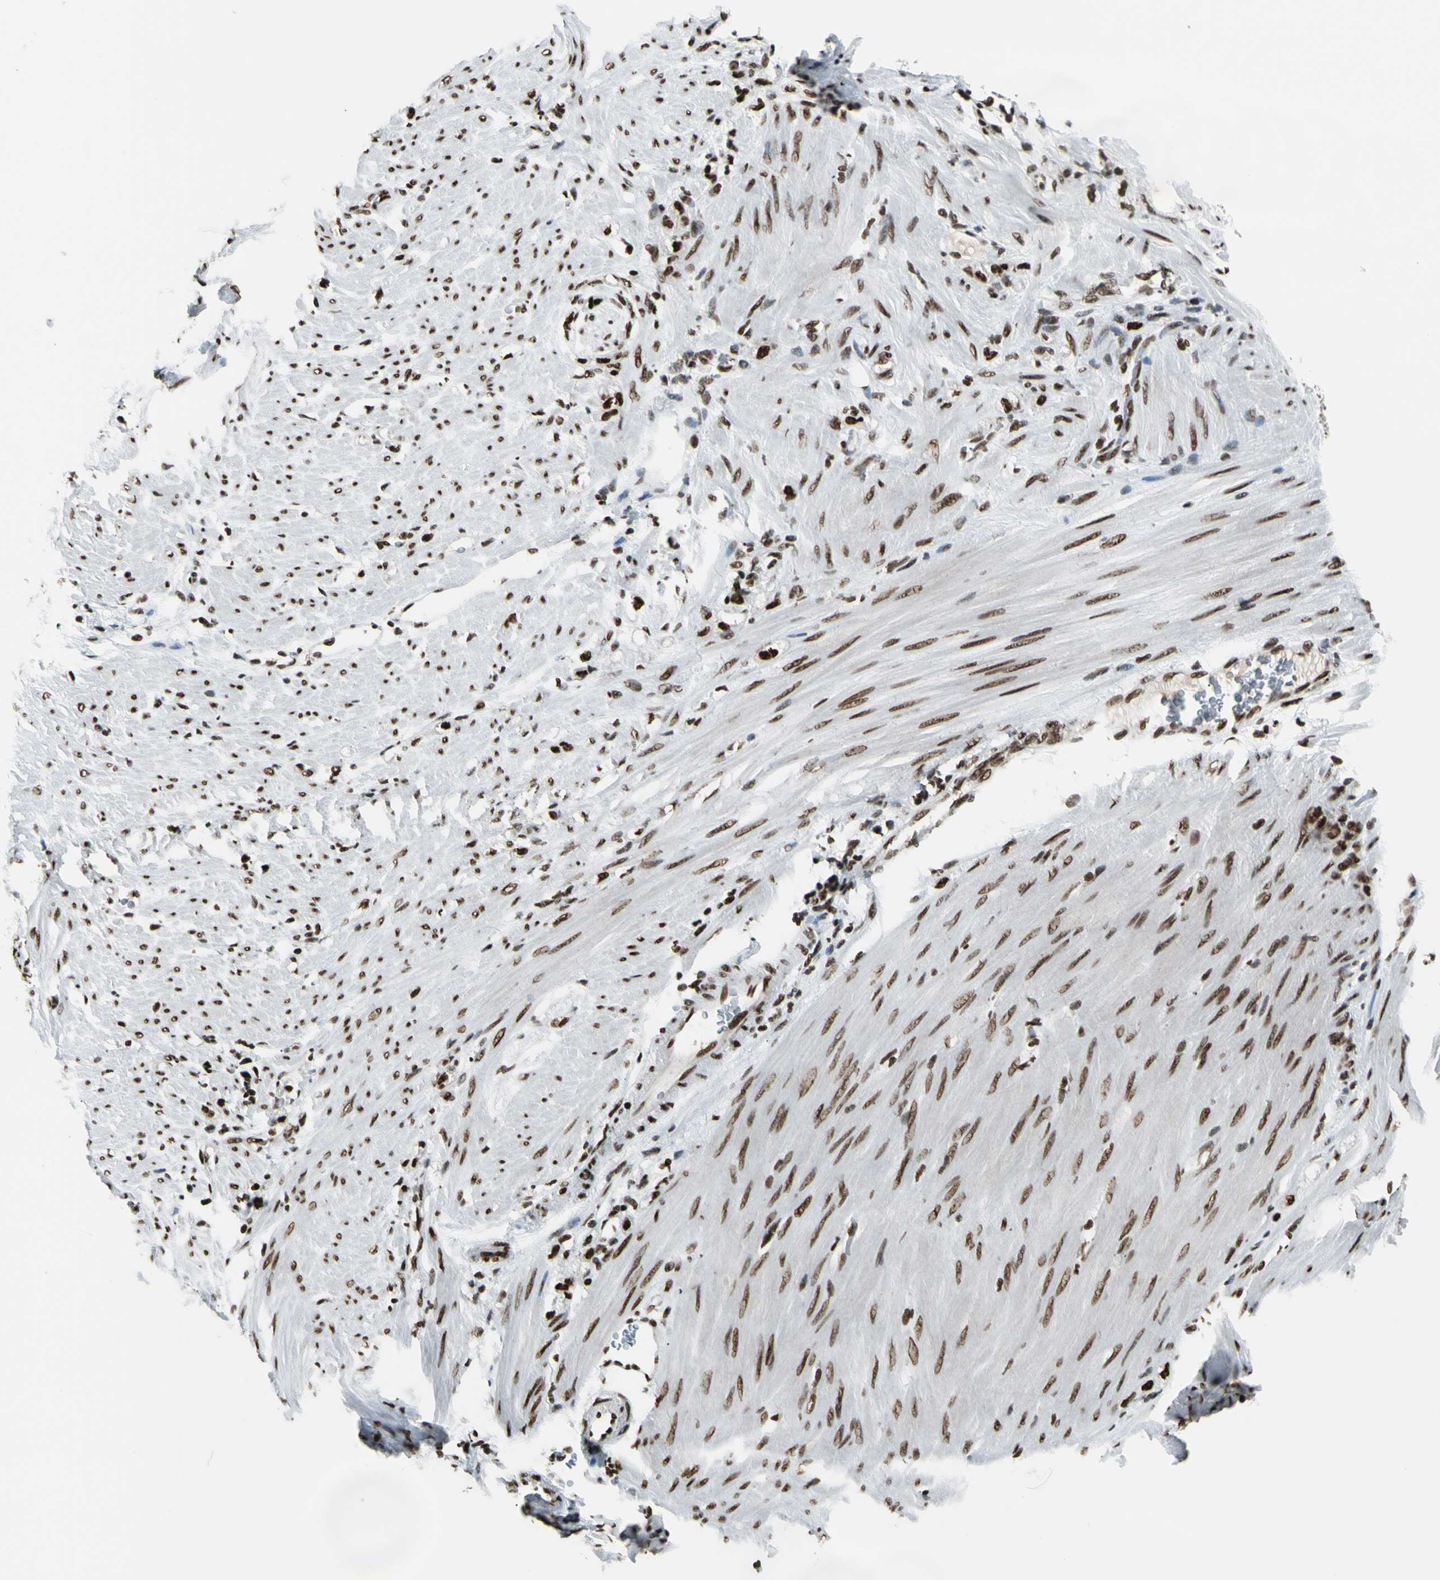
{"staining": {"intensity": "strong", "quantity": ">75%", "location": "nuclear"}, "tissue": "stomach cancer", "cell_type": "Tumor cells", "image_type": "cancer", "snomed": [{"axis": "morphology", "description": "Adenocarcinoma, NOS"}, {"axis": "topography", "description": "Stomach"}], "caption": "This image exhibits immunohistochemistry staining of adenocarcinoma (stomach), with high strong nuclear staining in approximately >75% of tumor cells.", "gene": "CCAR1", "patient": {"sex": "male", "age": 82}}